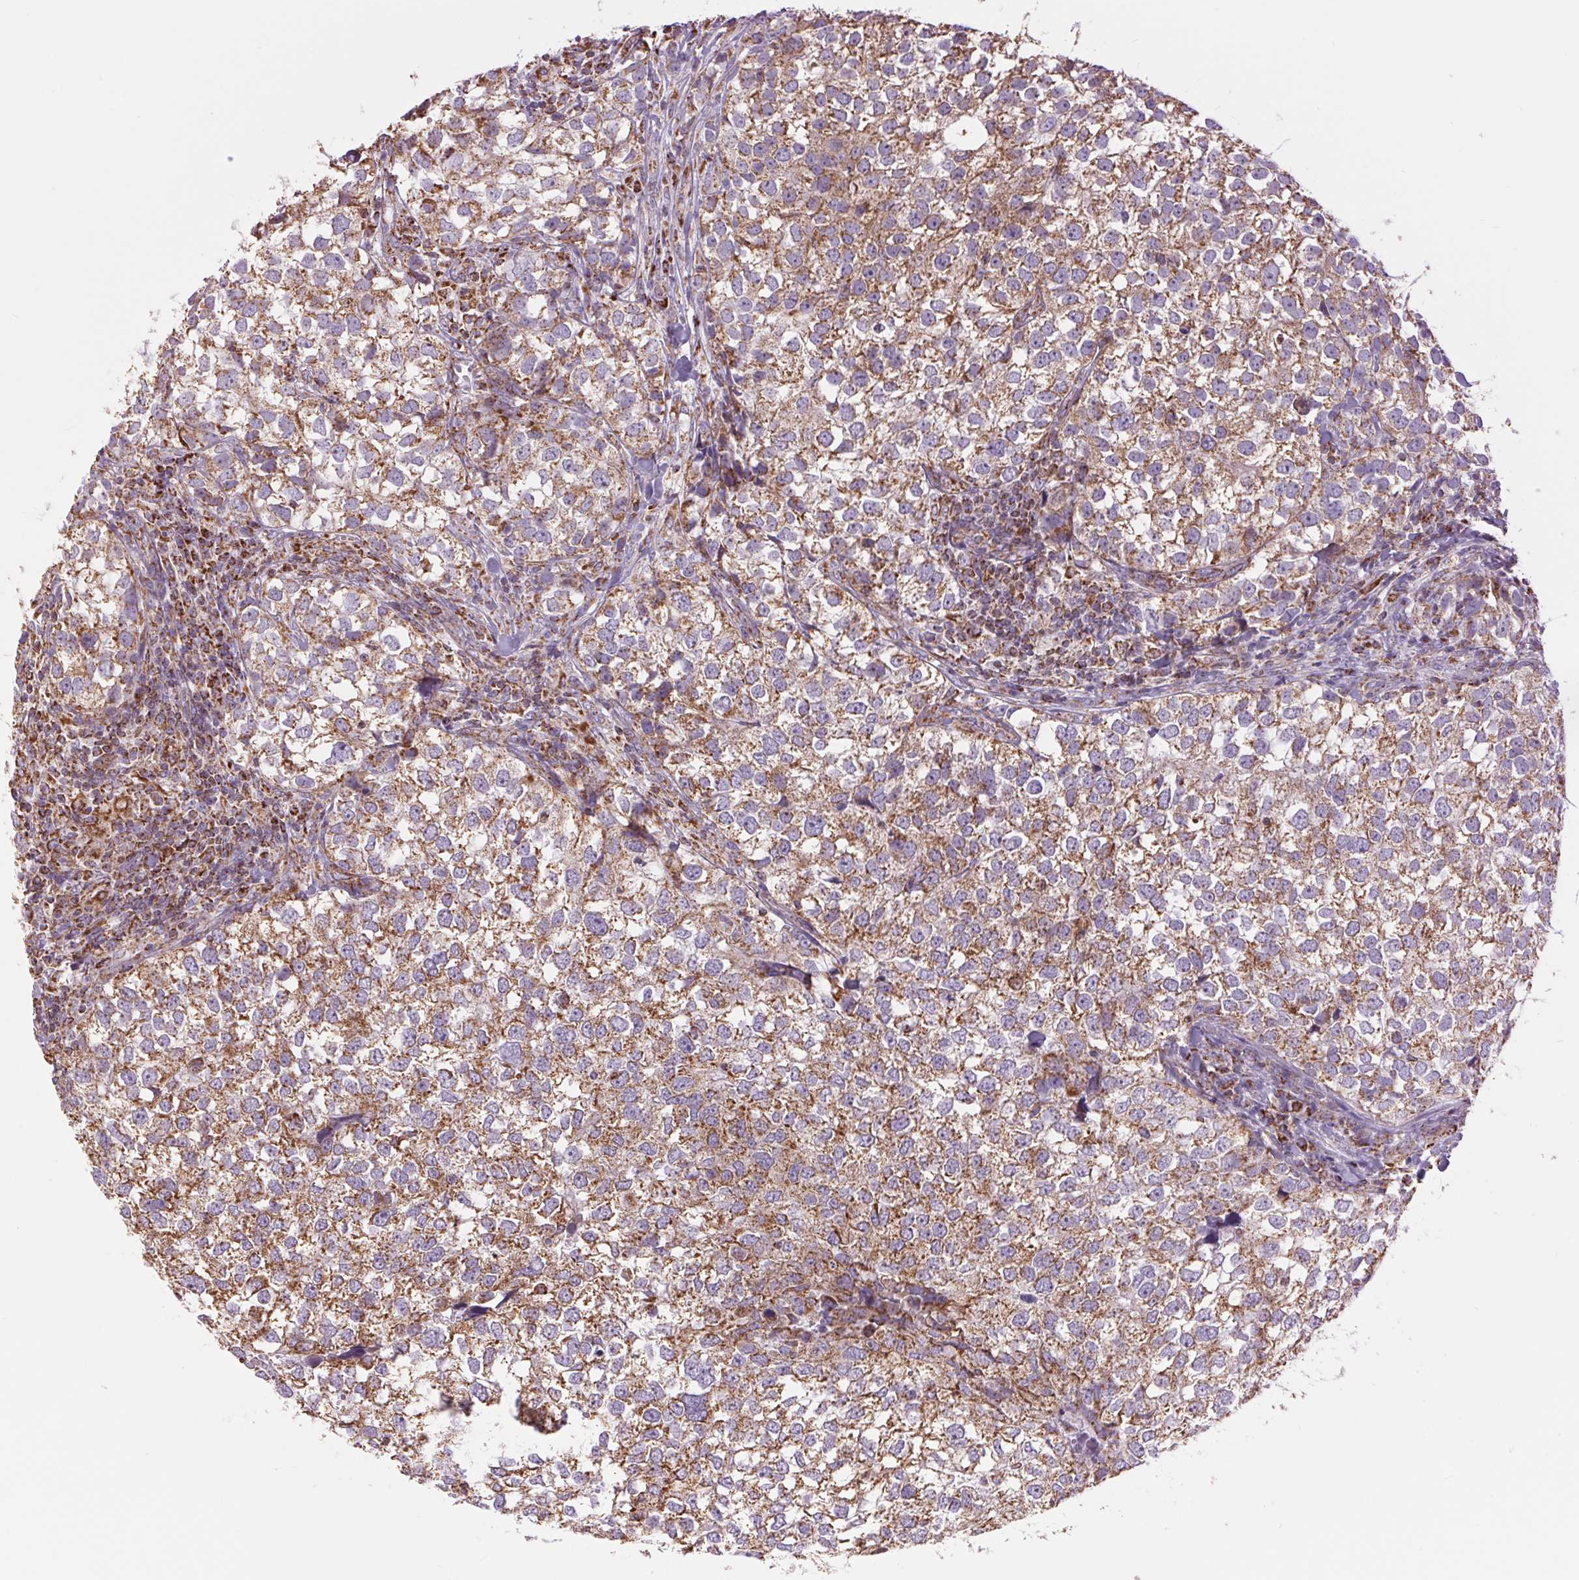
{"staining": {"intensity": "weak", "quantity": "25%-75%", "location": "cytoplasmic/membranous"}, "tissue": "breast cancer", "cell_type": "Tumor cells", "image_type": "cancer", "snomed": [{"axis": "morphology", "description": "Duct carcinoma"}, {"axis": "topography", "description": "Breast"}], "caption": "Immunohistochemistry (IHC) (DAB (3,3'-diaminobenzidine)) staining of human intraductal carcinoma (breast) displays weak cytoplasmic/membranous protein expression in about 25%-75% of tumor cells.", "gene": "ATP5PB", "patient": {"sex": "female", "age": 30}}